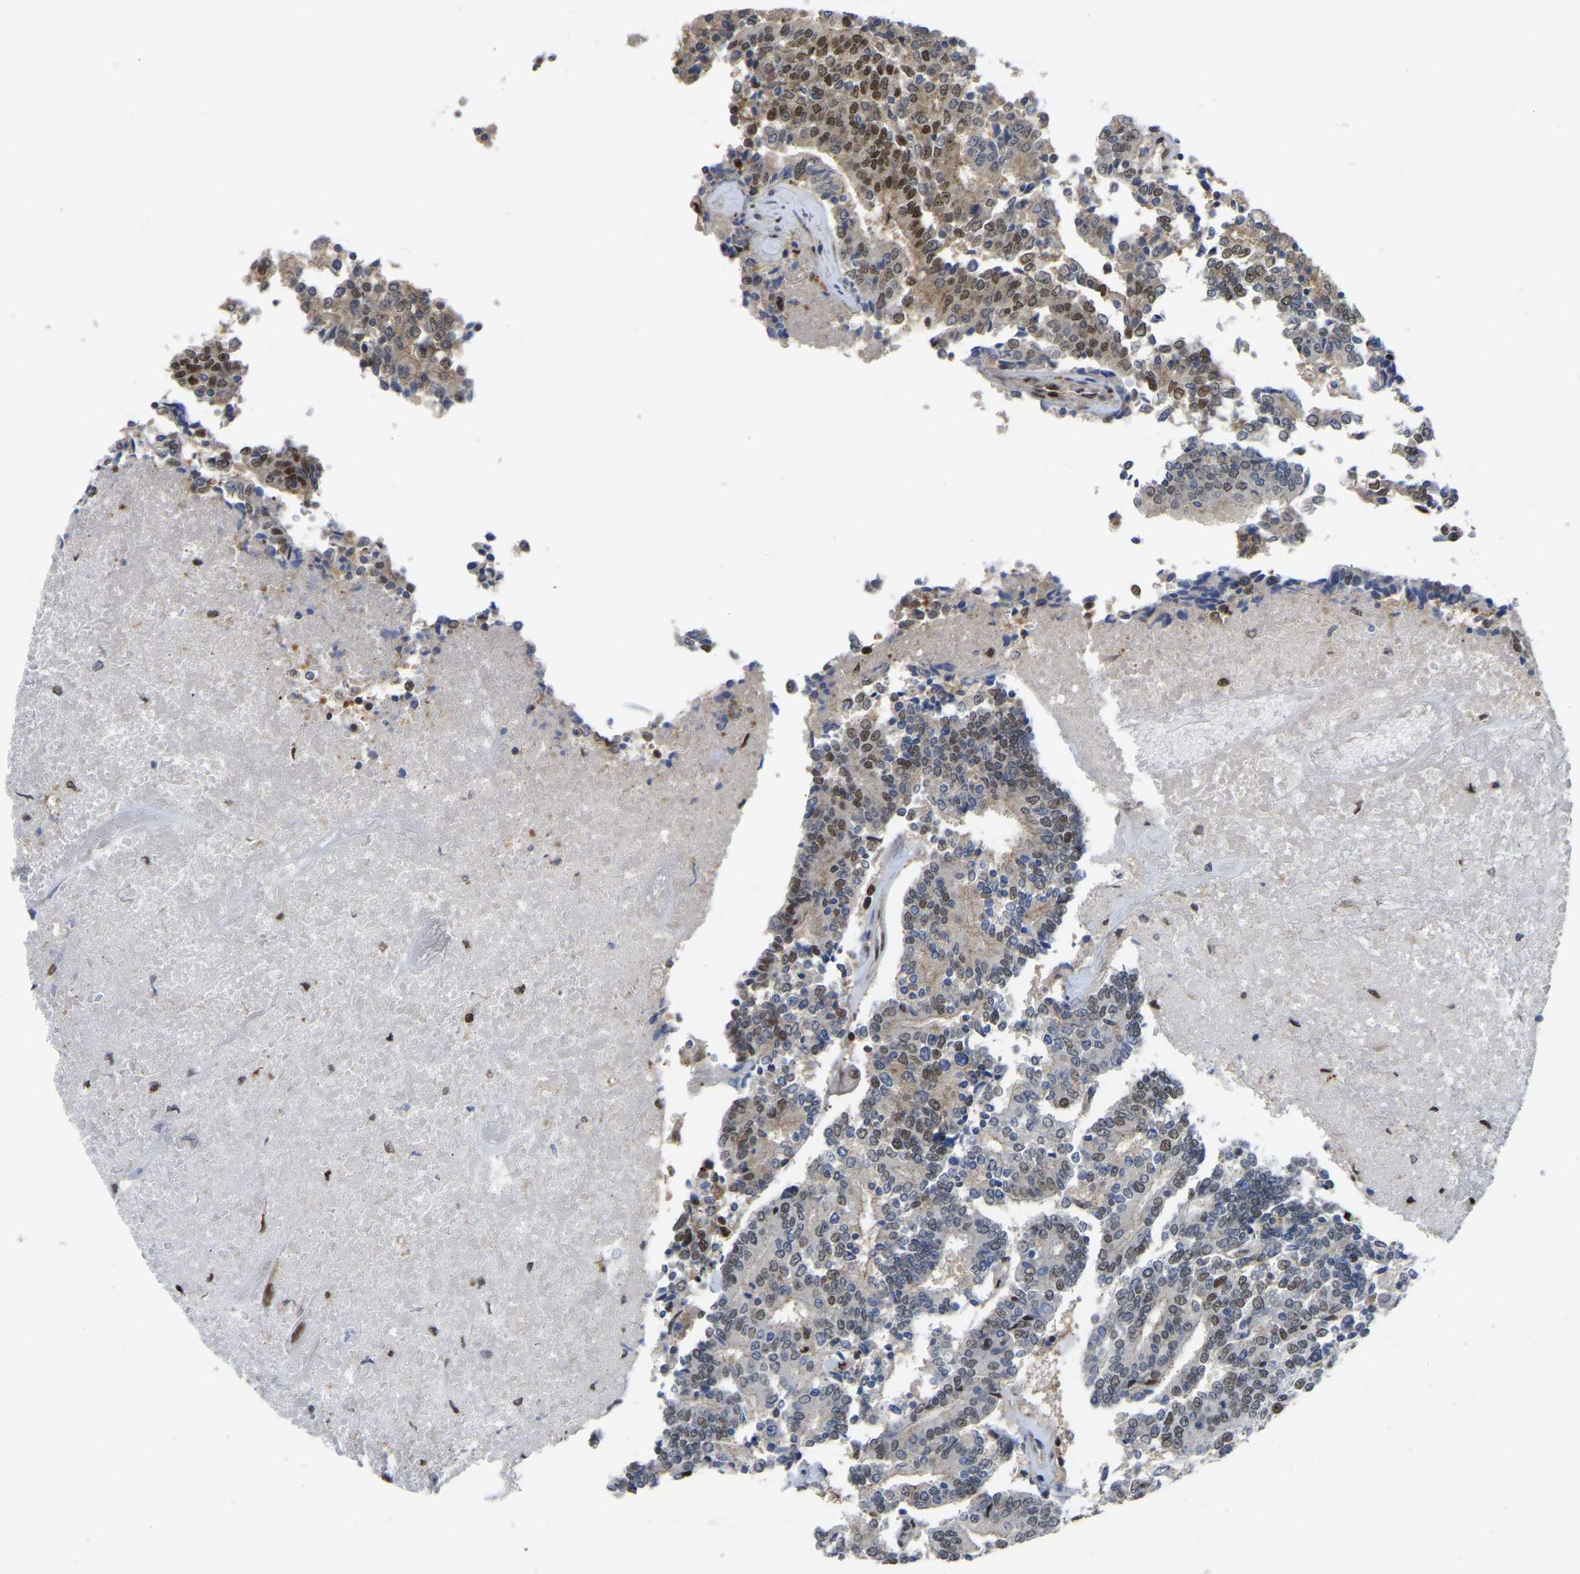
{"staining": {"intensity": "moderate", "quantity": "<25%", "location": "cytoplasmic/membranous,nuclear"}, "tissue": "prostate cancer", "cell_type": "Tumor cells", "image_type": "cancer", "snomed": [{"axis": "morphology", "description": "Normal tissue, NOS"}, {"axis": "morphology", "description": "Adenocarcinoma, High grade"}, {"axis": "topography", "description": "Prostate"}, {"axis": "topography", "description": "Seminal veicle"}], "caption": "About <25% of tumor cells in prostate cancer (adenocarcinoma (high-grade)) display moderate cytoplasmic/membranous and nuclear protein expression as visualized by brown immunohistochemical staining.", "gene": "KLRG2", "patient": {"sex": "male", "age": 55}}